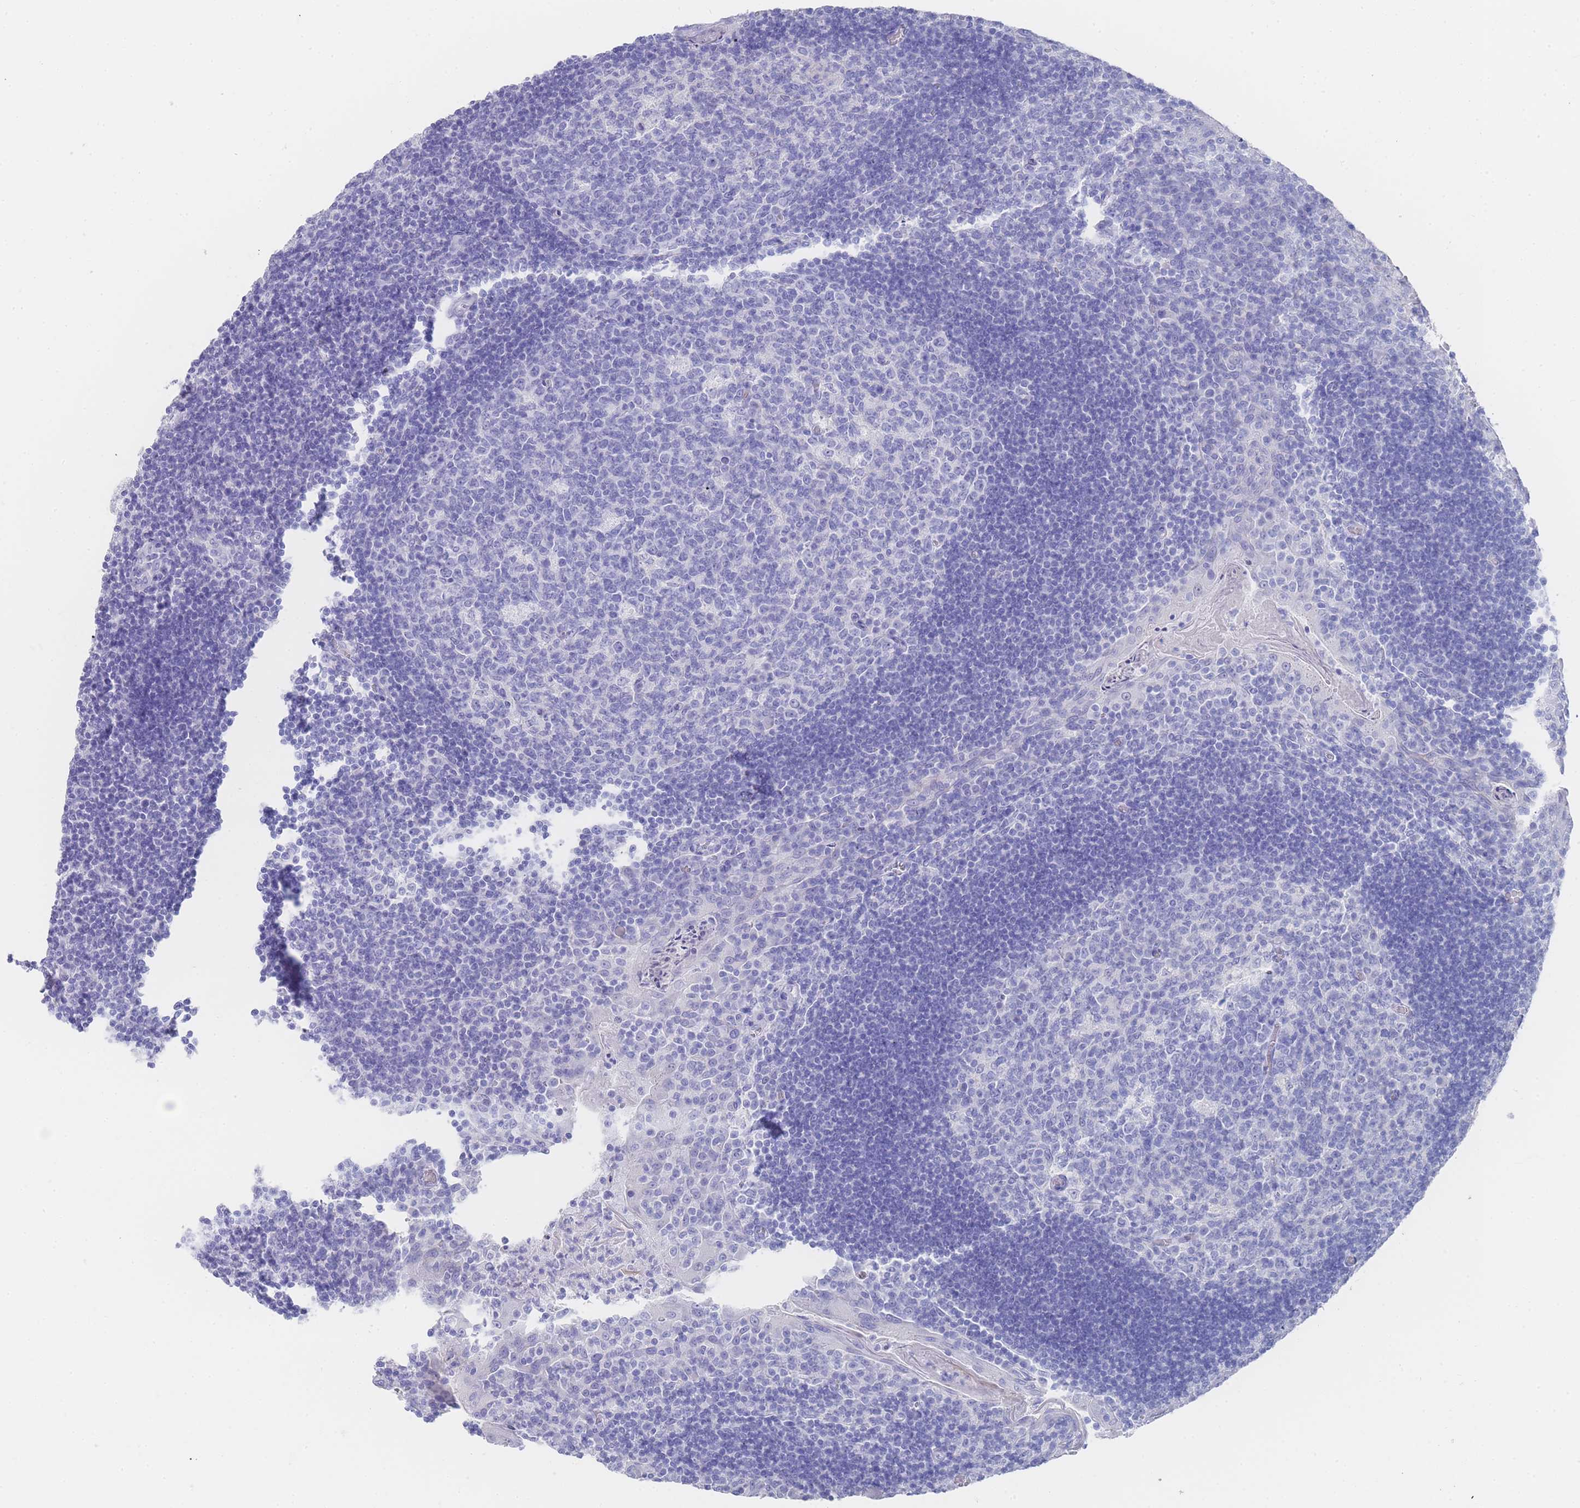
{"staining": {"intensity": "negative", "quantity": "none", "location": "none"}, "tissue": "tonsil", "cell_type": "Germinal center cells", "image_type": "normal", "snomed": [{"axis": "morphology", "description": "Normal tissue, NOS"}, {"axis": "topography", "description": "Tonsil"}], "caption": "Immunohistochemistry image of normal tonsil: human tonsil stained with DAB (3,3'-diaminobenzidine) shows no significant protein expression in germinal center cells.", "gene": "LRRC37A2", "patient": {"sex": "male", "age": 17}}